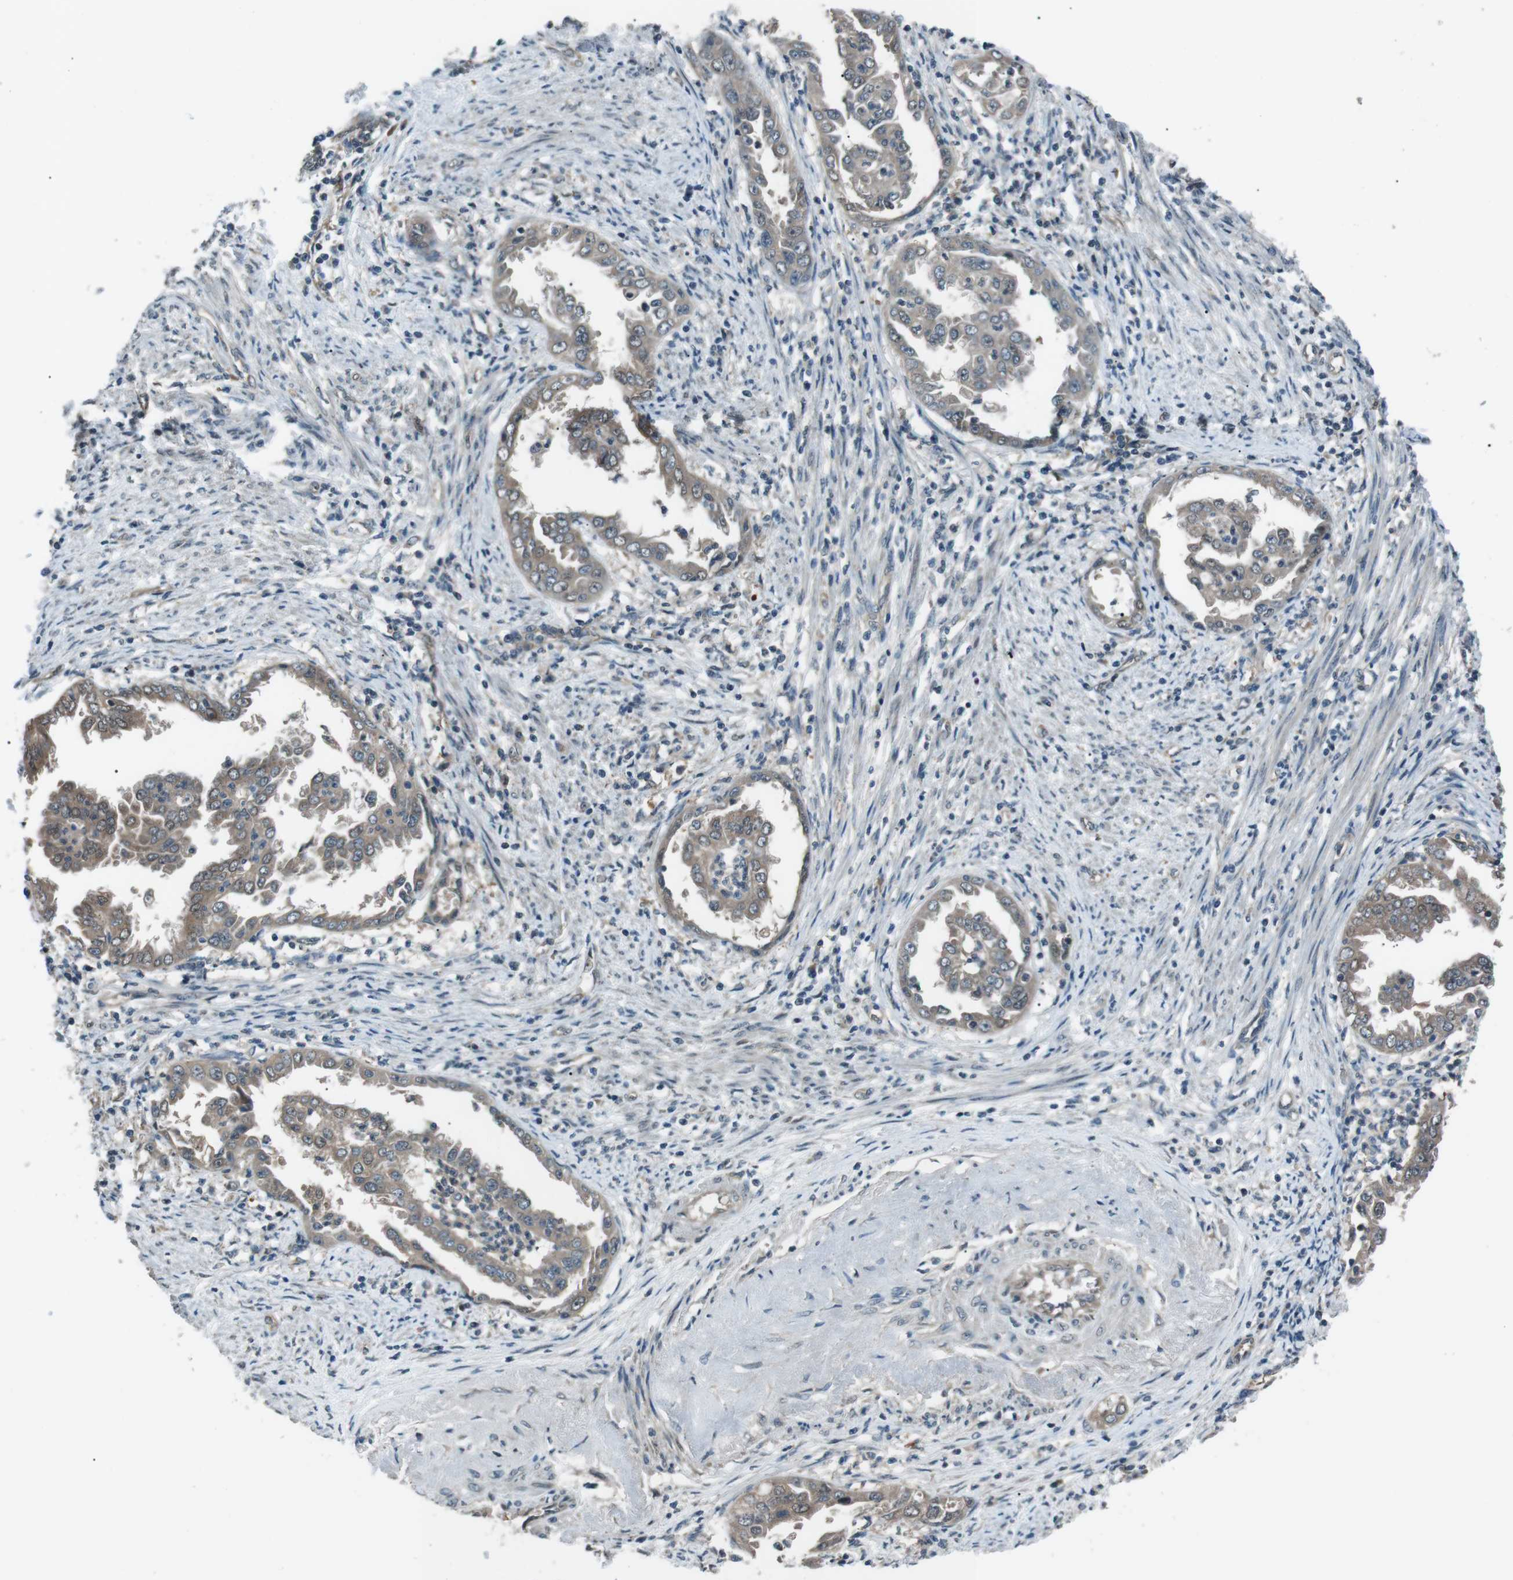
{"staining": {"intensity": "weak", "quantity": ">75%", "location": "cytoplasmic/membranous"}, "tissue": "endometrial cancer", "cell_type": "Tumor cells", "image_type": "cancer", "snomed": [{"axis": "morphology", "description": "Adenocarcinoma, NOS"}, {"axis": "topography", "description": "Endometrium"}], "caption": "Immunohistochemical staining of adenocarcinoma (endometrial) displays low levels of weak cytoplasmic/membranous expression in approximately >75% of tumor cells.", "gene": "LRIG2", "patient": {"sex": "female", "age": 85}}